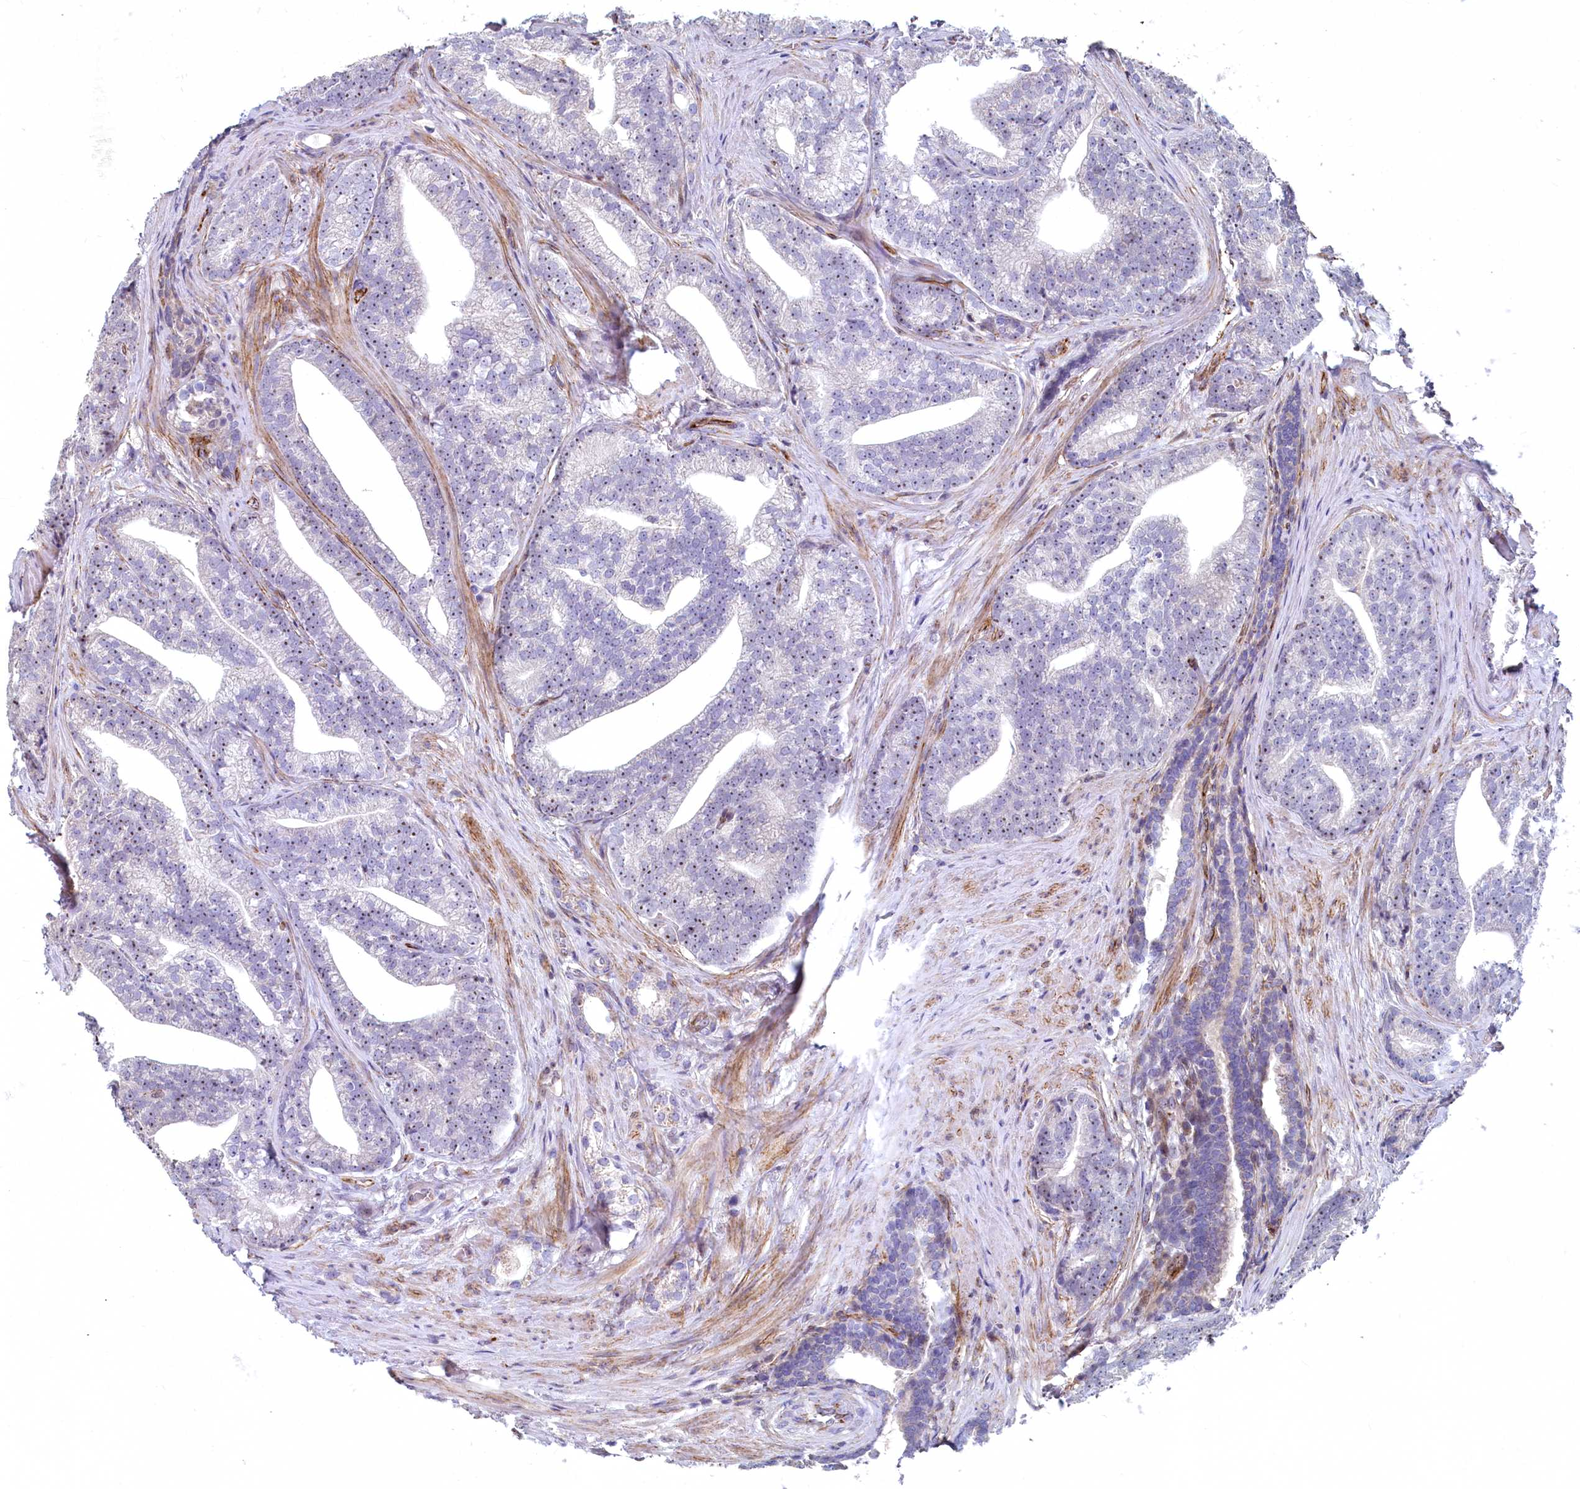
{"staining": {"intensity": "weak", "quantity": "25%-75%", "location": "nuclear"}, "tissue": "prostate cancer", "cell_type": "Tumor cells", "image_type": "cancer", "snomed": [{"axis": "morphology", "description": "Adenocarcinoma, Low grade"}, {"axis": "topography", "description": "Prostate"}], "caption": "Protein positivity by IHC shows weak nuclear staining in about 25%-75% of tumor cells in prostate cancer (adenocarcinoma (low-grade)).", "gene": "ASXL3", "patient": {"sex": "male", "age": 71}}